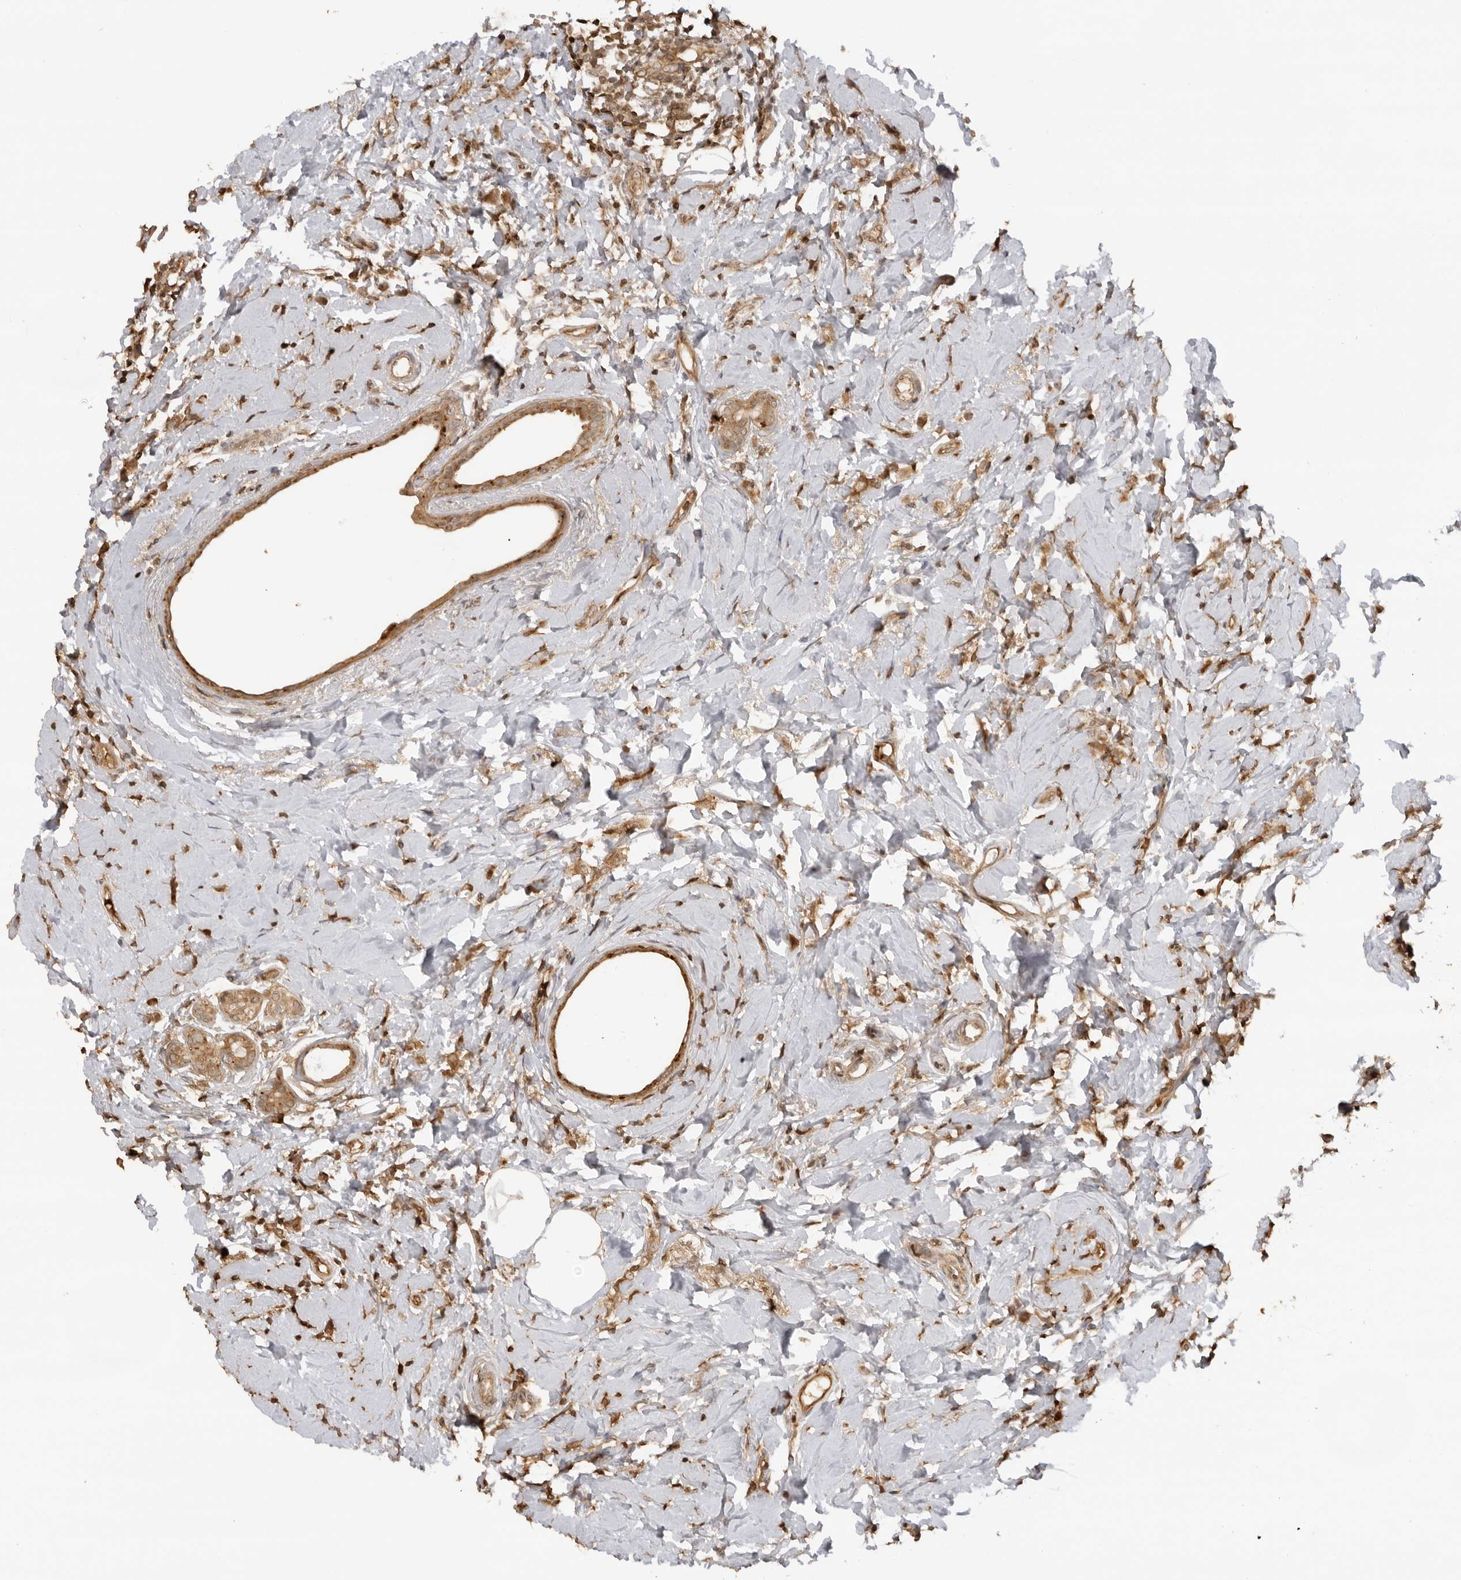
{"staining": {"intensity": "moderate", "quantity": ">75%", "location": "cytoplasmic/membranous"}, "tissue": "breast cancer", "cell_type": "Tumor cells", "image_type": "cancer", "snomed": [{"axis": "morphology", "description": "Lobular carcinoma"}, {"axis": "topography", "description": "Breast"}], "caption": "A brown stain highlights moderate cytoplasmic/membranous positivity of a protein in breast cancer tumor cells.", "gene": "IKBKE", "patient": {"sex": "female", "age": 47}}